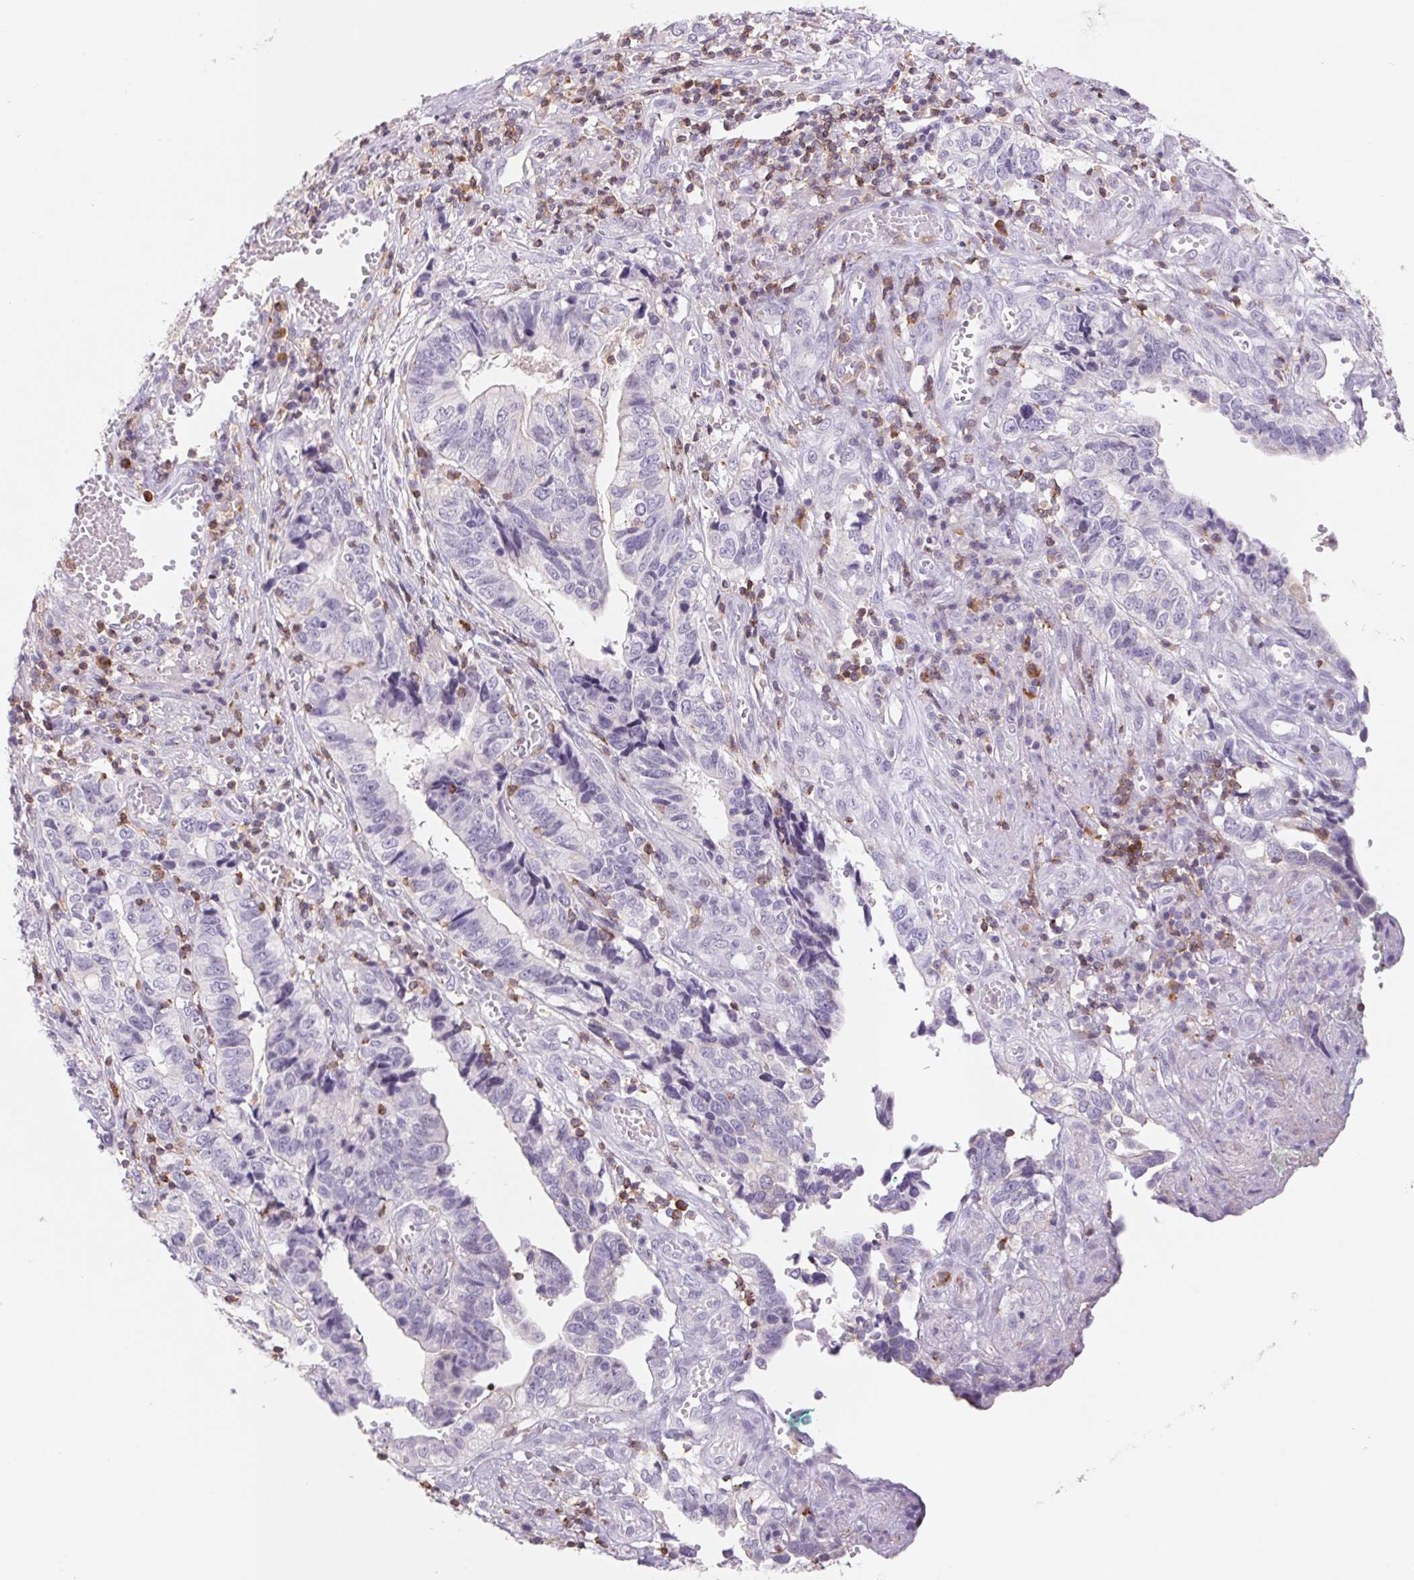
{"staining": {"intensity": "negative", "quantity": "none", "location": "none"}, "tissue": "stomach cancer", "cell_type": "Tumor cells", "image_type": "cancer", "snomed": [{"axis": "morphology", "description": "Adenocarcinoma, NOS"}, {"axis": "topography", "description": "Stomach, upper"}], "caption": "This is a photomicrograph of immunohistochemistry (IHC) staining of stomach adenocarcinoma, which shows no staining in tumor cells.", "gene": "KIF26A", "patient": {"sex": "female", "age": 67}}